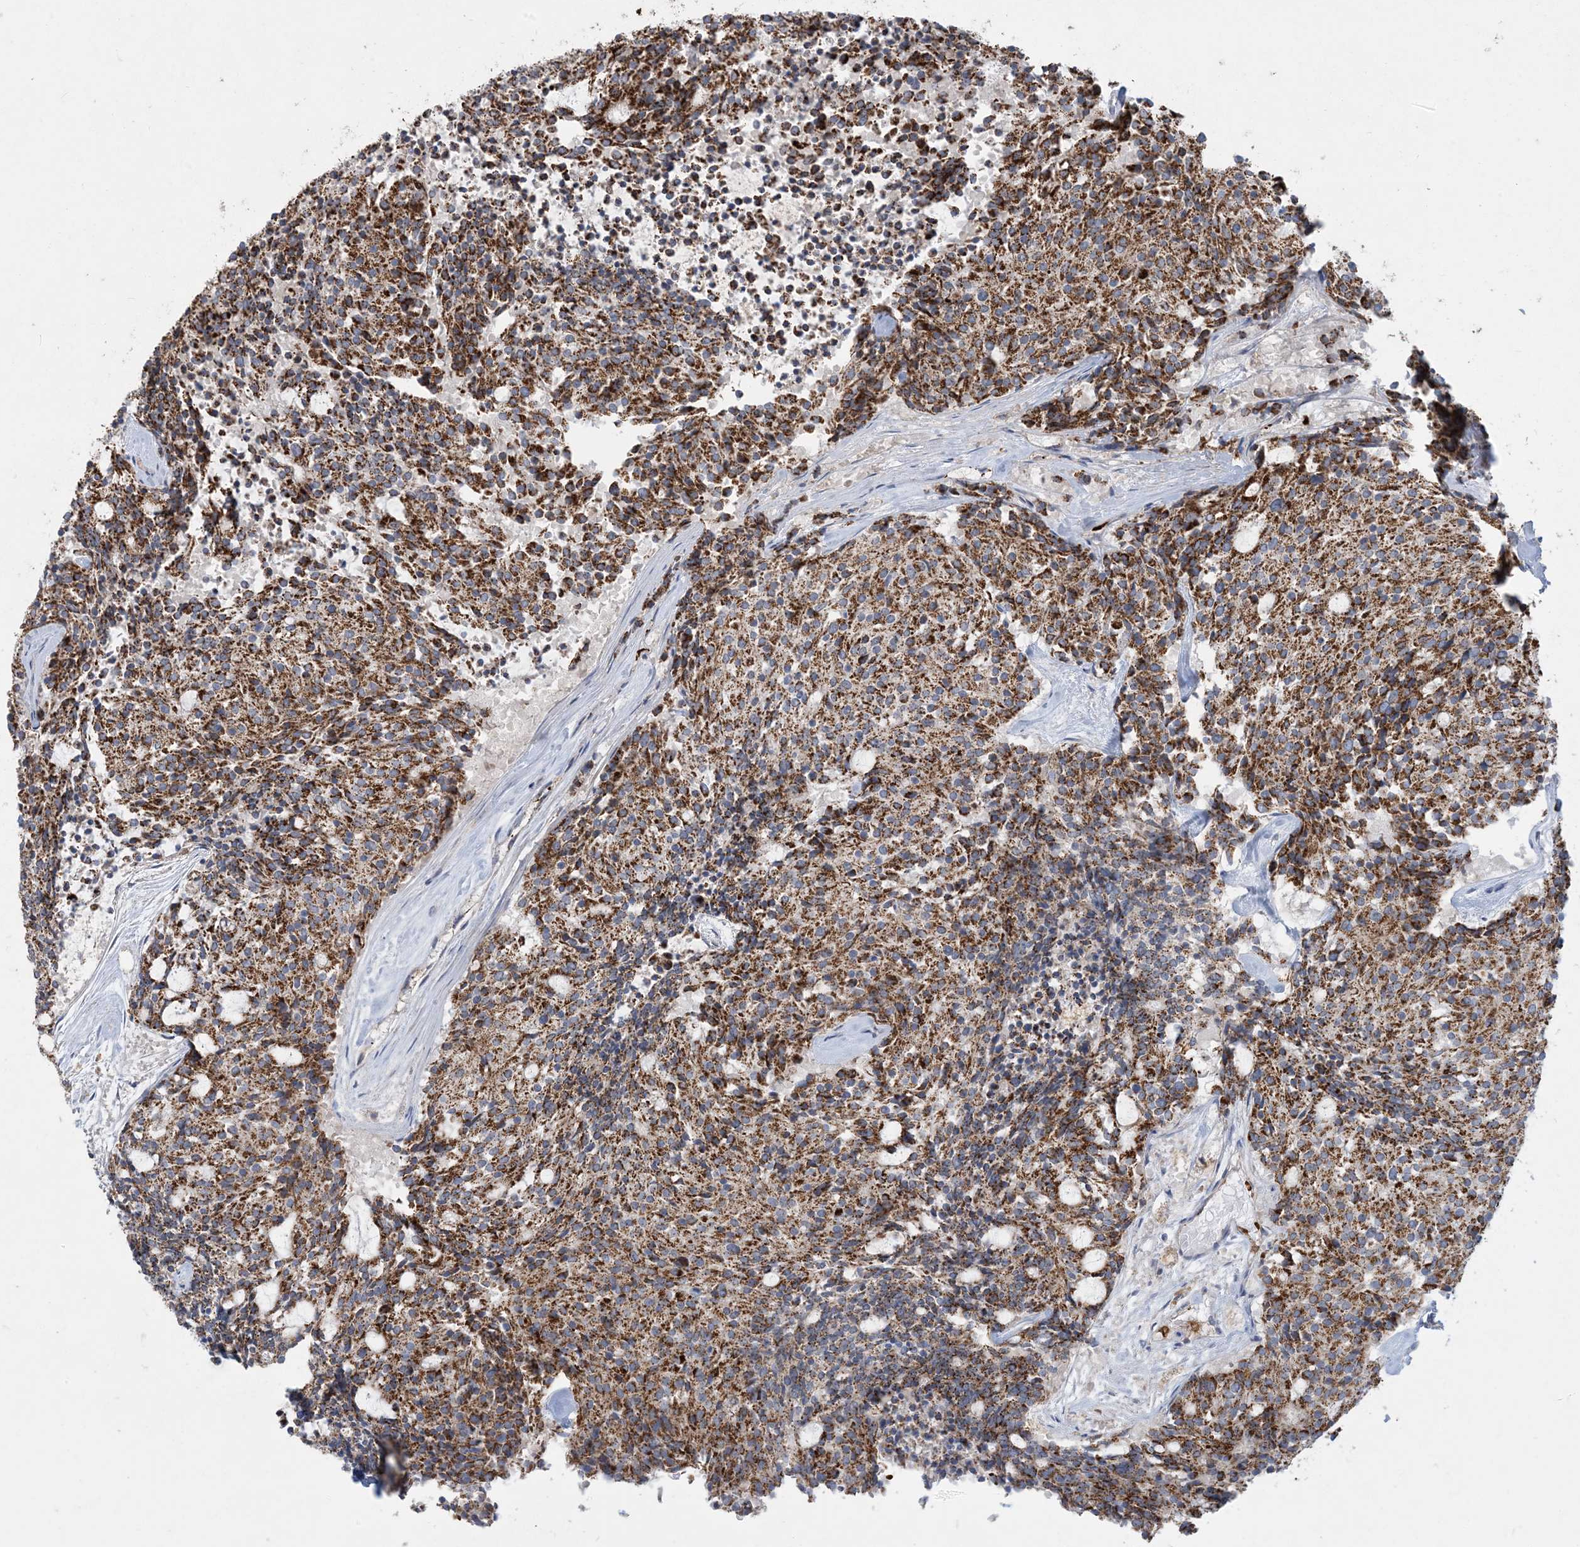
{"staining": {"intensity": "strong", "quantity": ">75%", "location": "cytoplasmic/membranous"}, "tissue": "carcinoid", "cell_type": "Tumor cells", "image_type": "cancer", "snomed": [{"axis": "morphology", "description": "Carcinoid, malignant, NOS"}, {"axis": "topography", "description": "Pancreas"}], "caption": "A brown stain highlights strong cytoplasmic/membranous positivity of a protein in malignant carcinoid tumor cells.", "gene": "ECHDC1", "patient": {"sex": "female", "age": 54}}